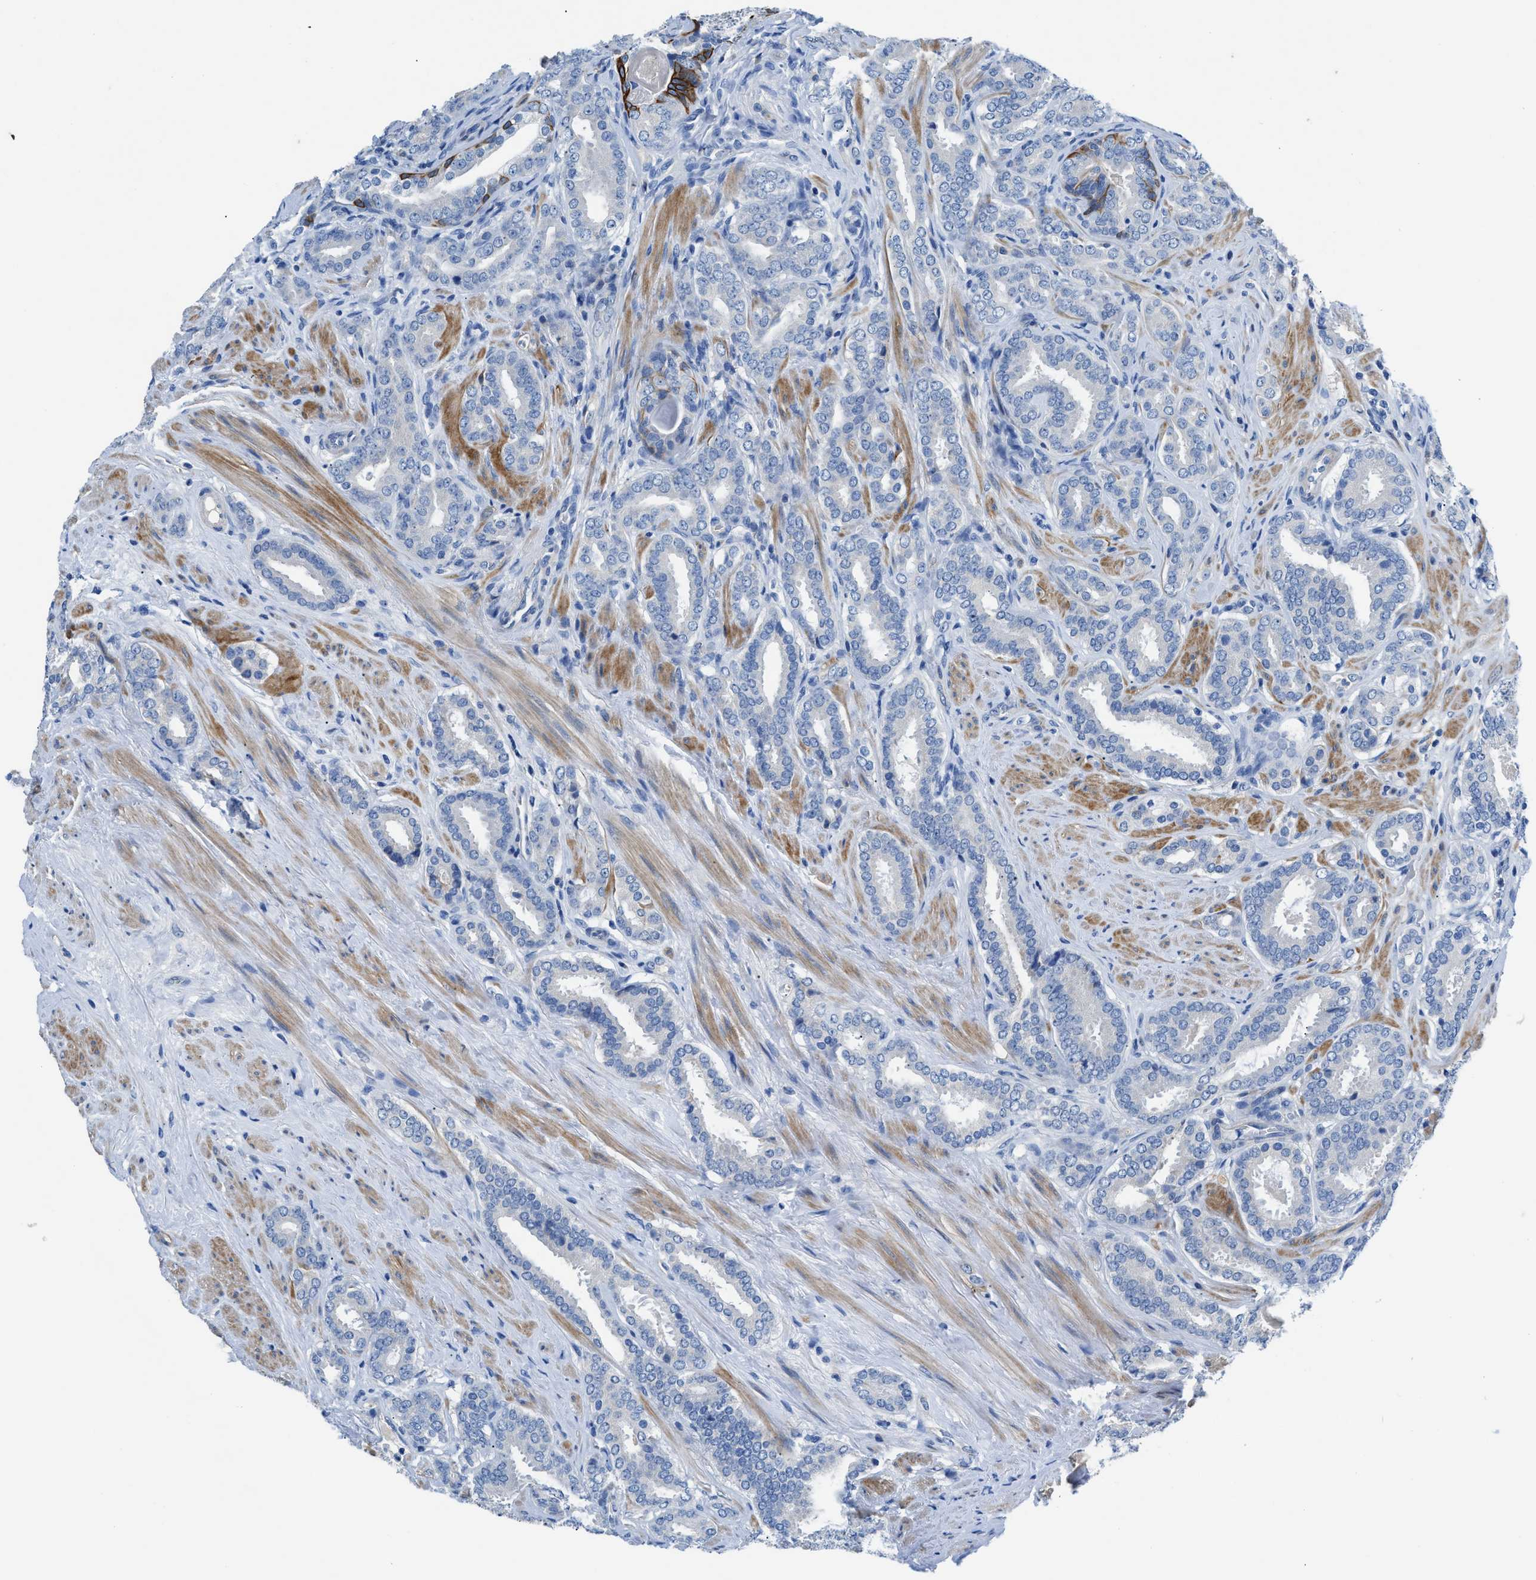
{"staining": {"intensity": "negative", "quantity": "none", "location": "none"}, "tissue": "prostate cancer", "cell_type": "Tumor cells", "image_type": "cancer", "snomed": [{"axis": "morphology", "description": "Adenocarcinoma, Low grade"}, {"axis": "topography", "description": "Prostate"}], "caption": "There is no significant expression in tumor cells of prostate cancer (adenocarcinoma (low-grade)).", "gene": "SLC10A6", "patient": {"sex": "male", "age": 69}}